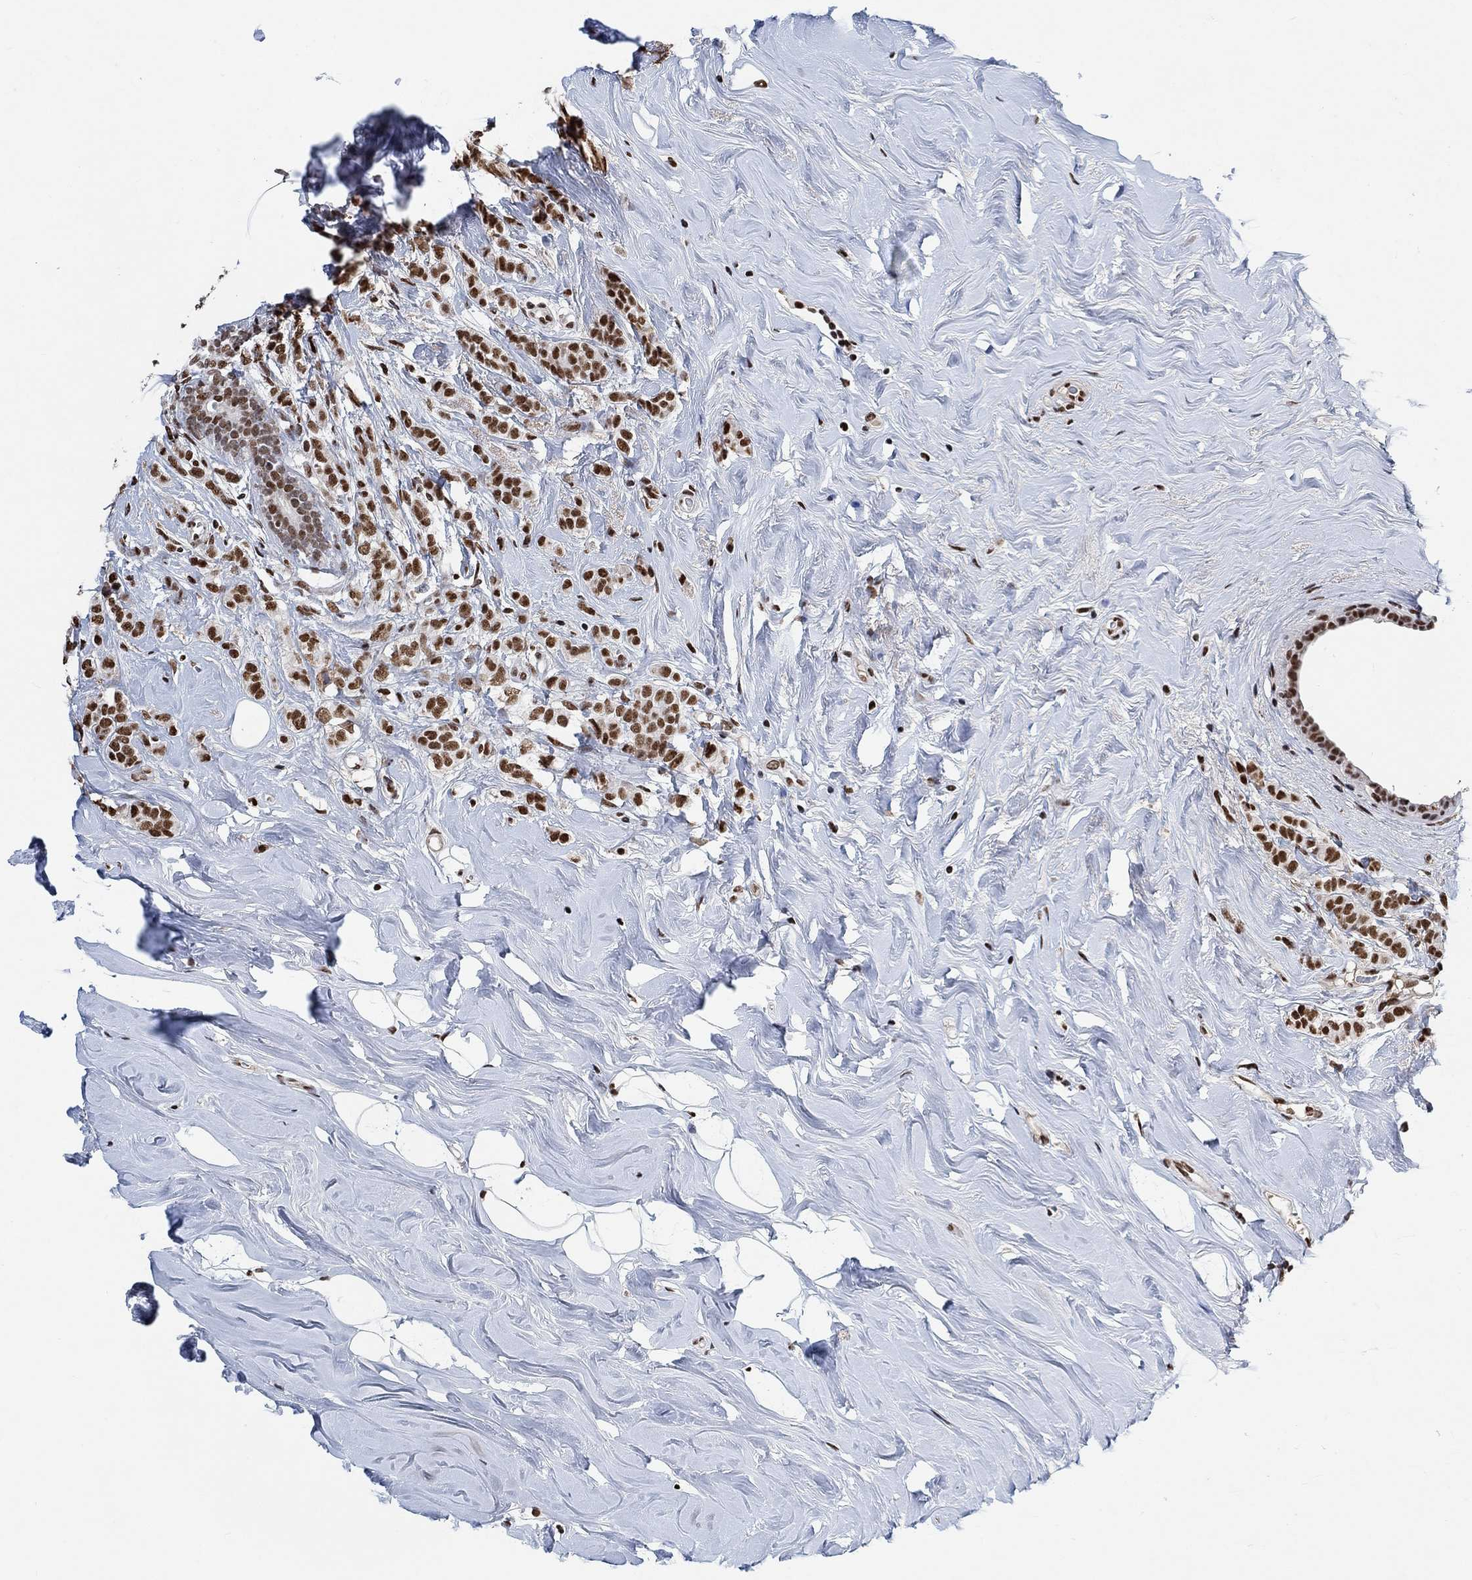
{"staining": {"intensity": "strong", "quantity": ">75%", "location": "nuclear"}, "tissue": "breast cancer", "cell_type": "Tumor cells", "image_type": "cancer", "snomed": [{"axis": "morphology", "description": "Lobular carcinoma"}, {"axis": "topography", "description": "Breast"}], "caption": "Breast lobular carcinoma stained with a protein marker reveals strong staining in tumor cells.", "gene": "USP39", "patient": {"sex": "female", "age": 49}}